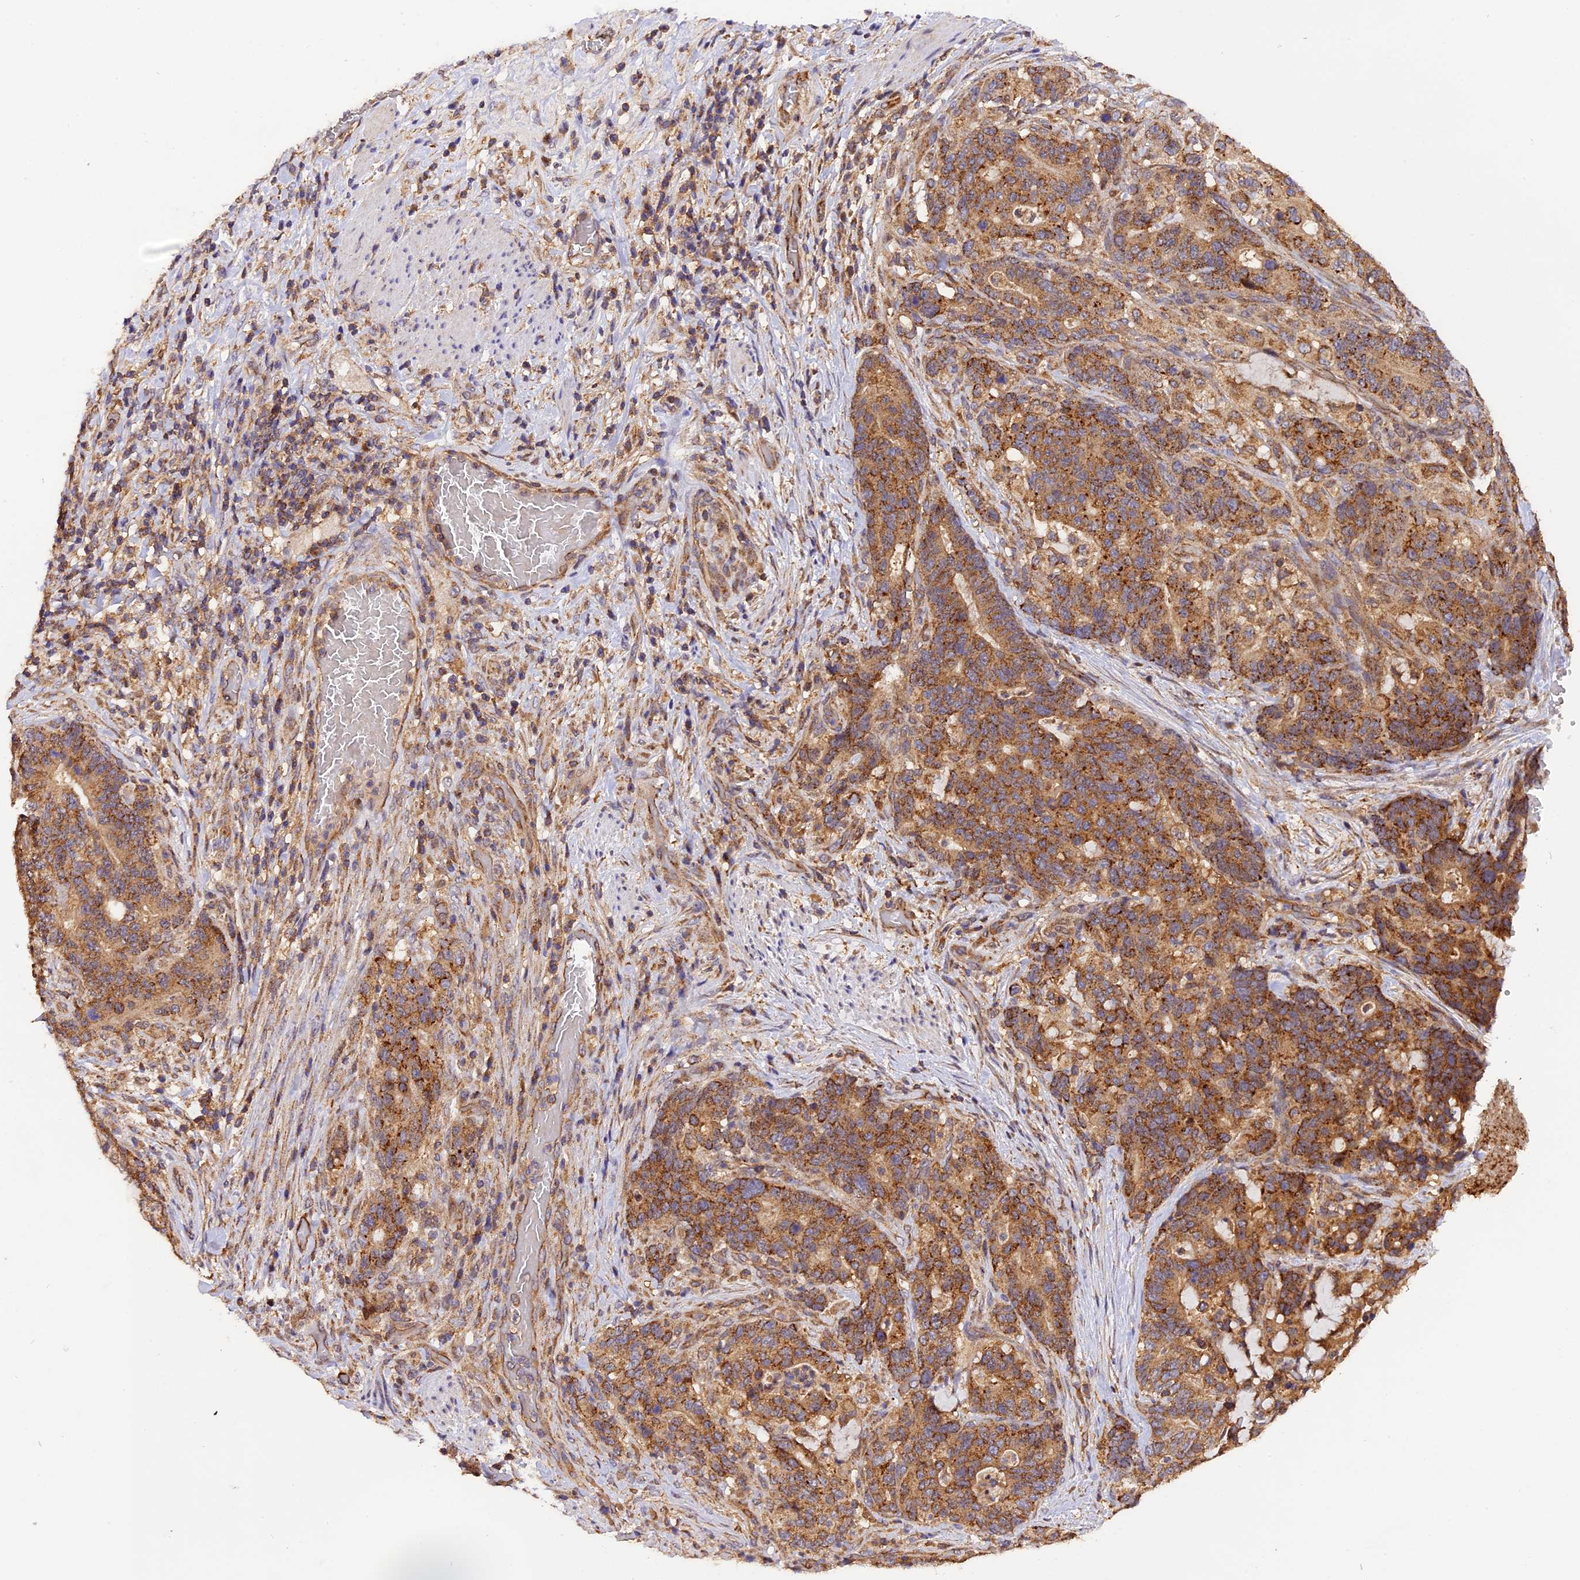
{"staining": {"intensity": "moderate", "quantity": ">75%", "location": "cytoplasmic/membranous"}, "tissue": "stomach cancer", "cell_type": "Tumor cells", "image_type": "cancer", "snomed": [{"axis": "morphology", "description": "Normal tissue, NOS"}, {"axis": "morphology", "description": "Adenocarcinoma, NOS"}, {"axis": "topography", "description": "Stomach"}], "caption": "Brown immunohistochemical staining in stomach adenocarcinoma displays moderate cytoplasmic/membranous staining in about >75% of tumor cells. Using DAB (brown) and hematoxylin (blue) stains, captured at high magnification using brightfield microscopy.", "gene": "PEX3", "patient": {"sex": "female", "age": 64}}